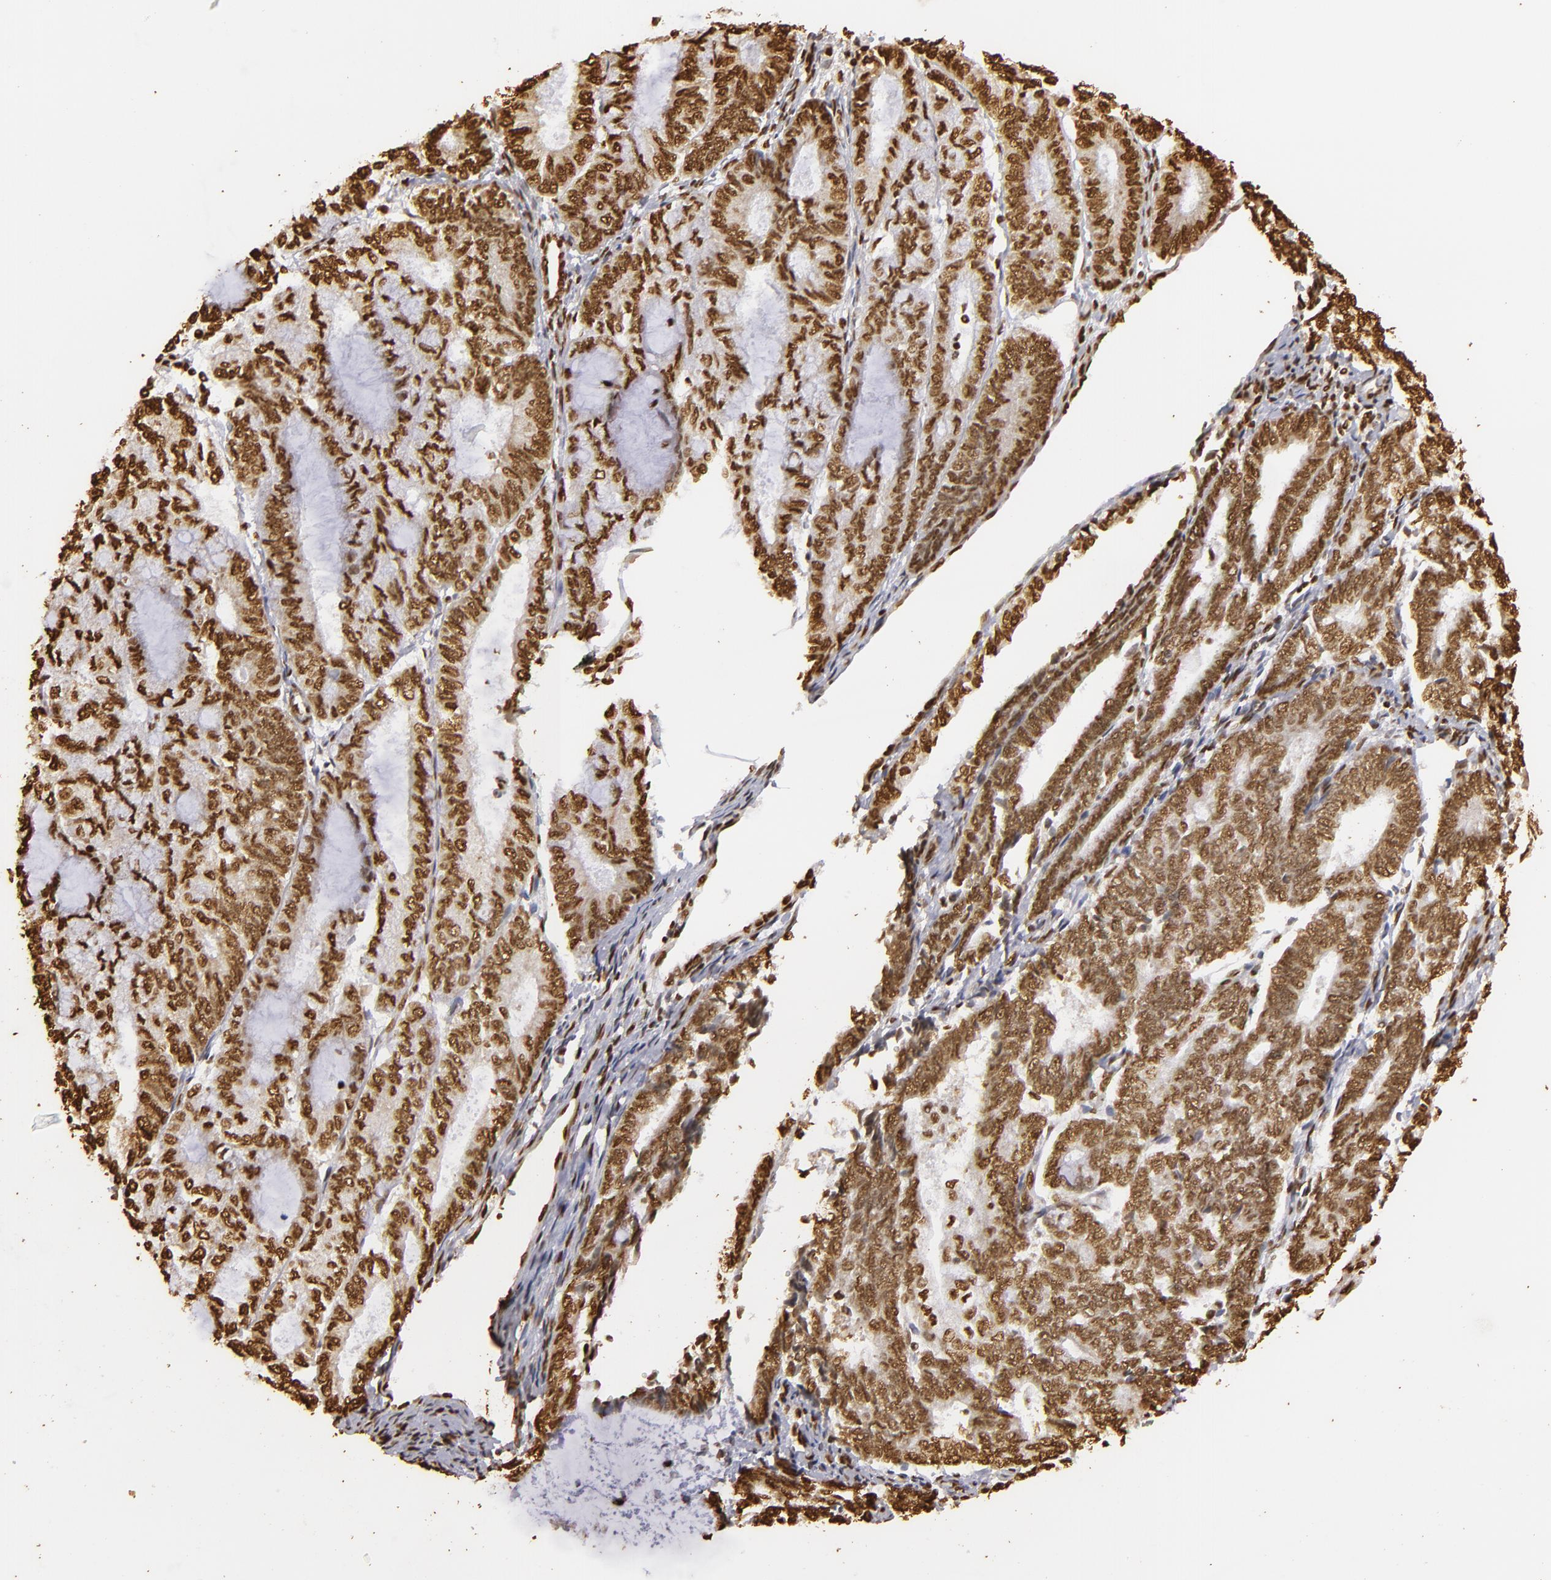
{"staining": {"intensity": "strong", "quantity": ">75%", "location": "nuclear"}, "tissue": "endometrial cancer", "cell_type": "Tumor cells", "image_type": "cancer", "snomed": [{"axis": "morphology", "description": "Adenocarcinoma, NOS"}, {"axis": "topography", "description": "Endometrium"}], "caption": "IHC of endometrial cancer (adenocarcinoma) demonstrates high levels of strong nuclear staining in about >75% of tumor cells. (Stains: DAB (3,3'-diaminobenzidine) in brown, nuclei in blue, Microscopy: brightfield microscopy at high magnification).", "gene": "ILF3", "patient": {"sex": "female", "age": 59}}